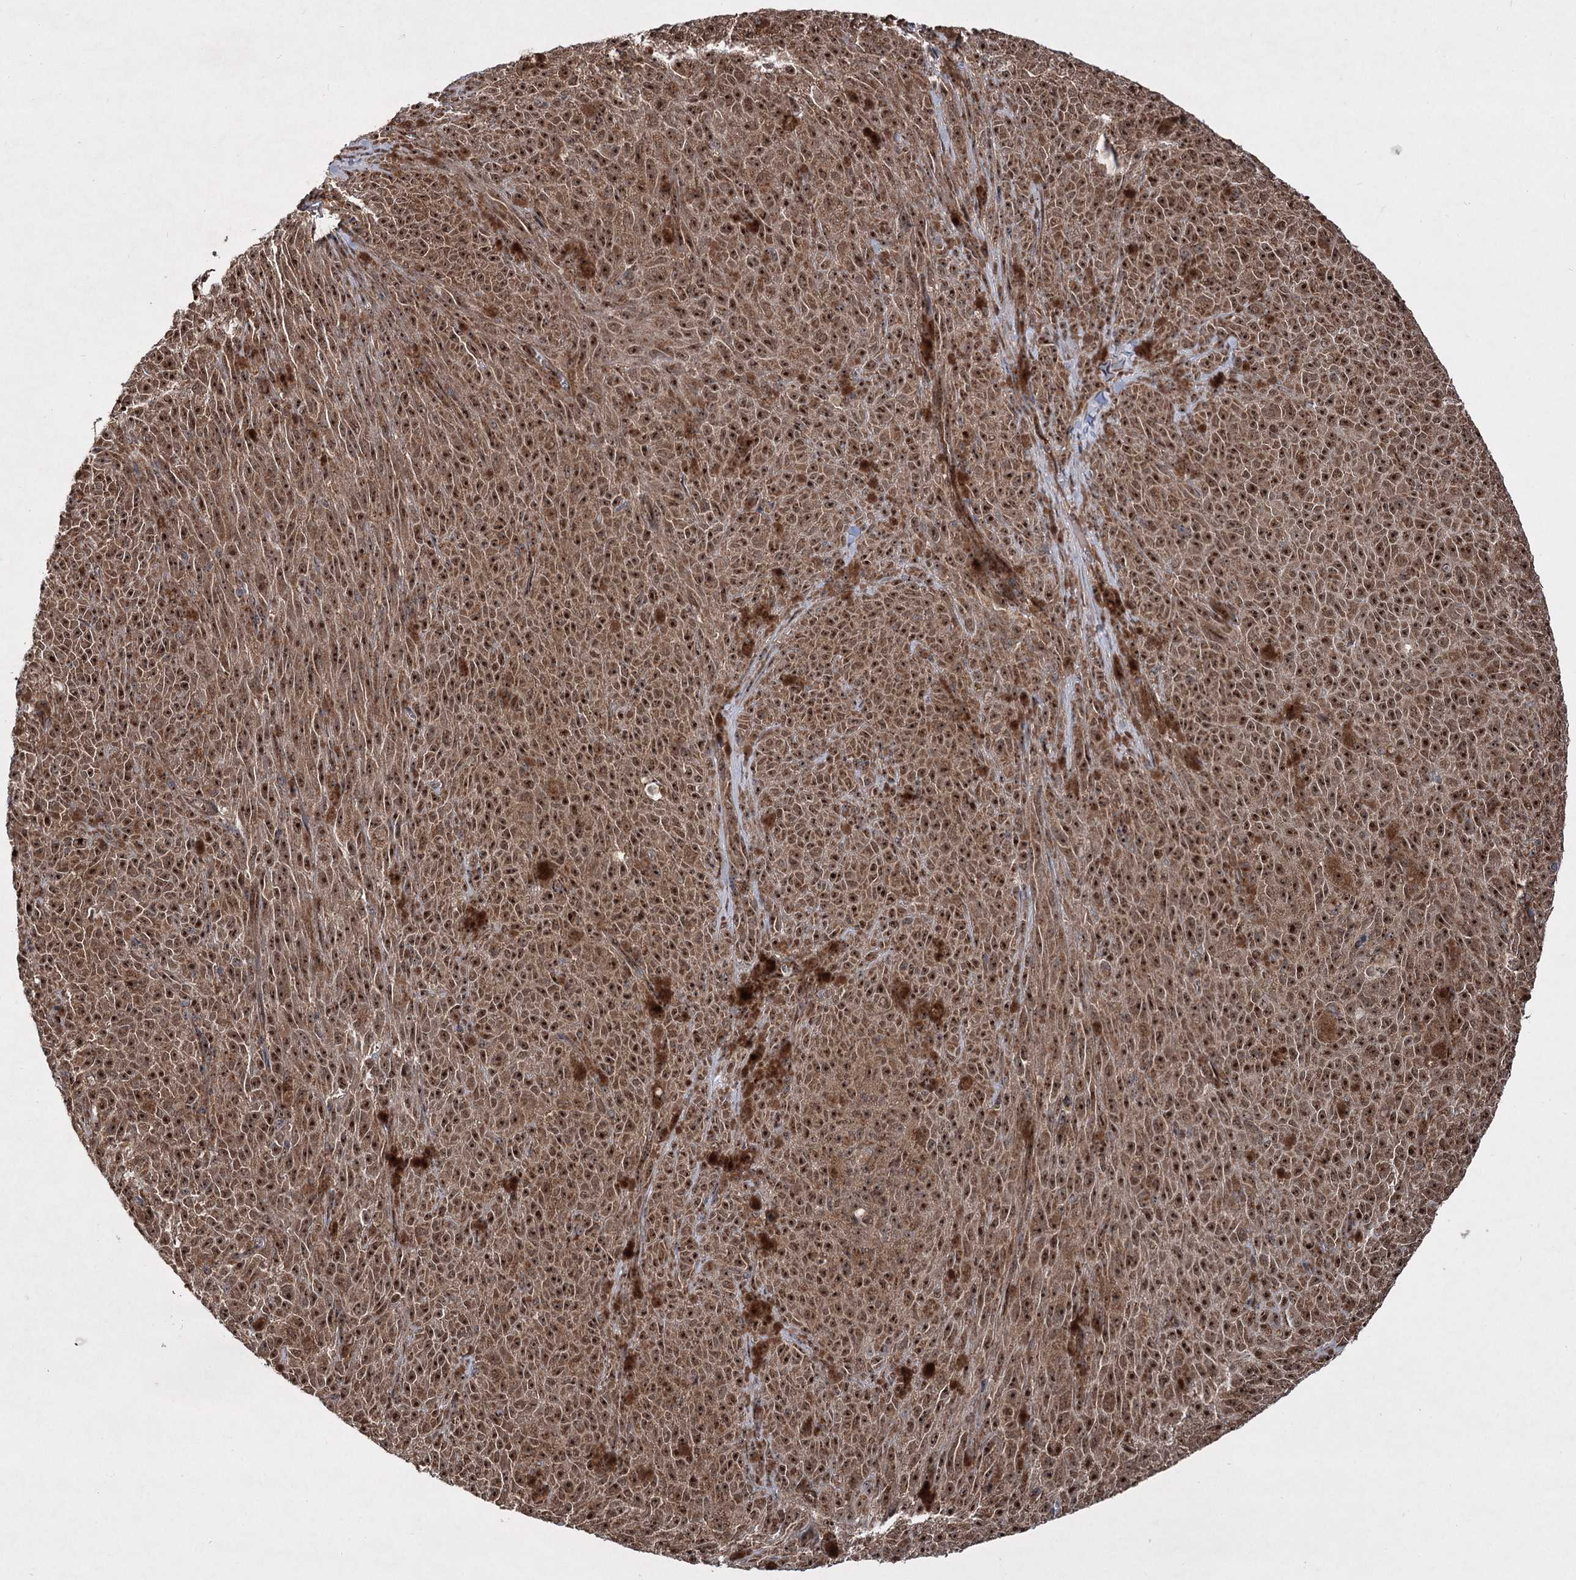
{"staining": {"intensity": "strong", "quantity": ">75%", "location": "cytoplasmic/membranous,nuclear"}, "tissue": "melanoma", "cell_type": "Tumor cells", "image_type": "cancer", "snomed": [{"axis": "morphology", "description": "Malignant melanoma, NOS"}, {"axis": "topography", "description": "Skin"}], "caption": "Immunohistochemistry photomicrograph of human malignant melanoma stained for a protein (brown), which shows high levels of strong cytoplasmic/membranous and nuclear expression in approximately >75% of tumor cells.", "gene": "SERINC5", "patient": {"sex": "female", "age": 82}}